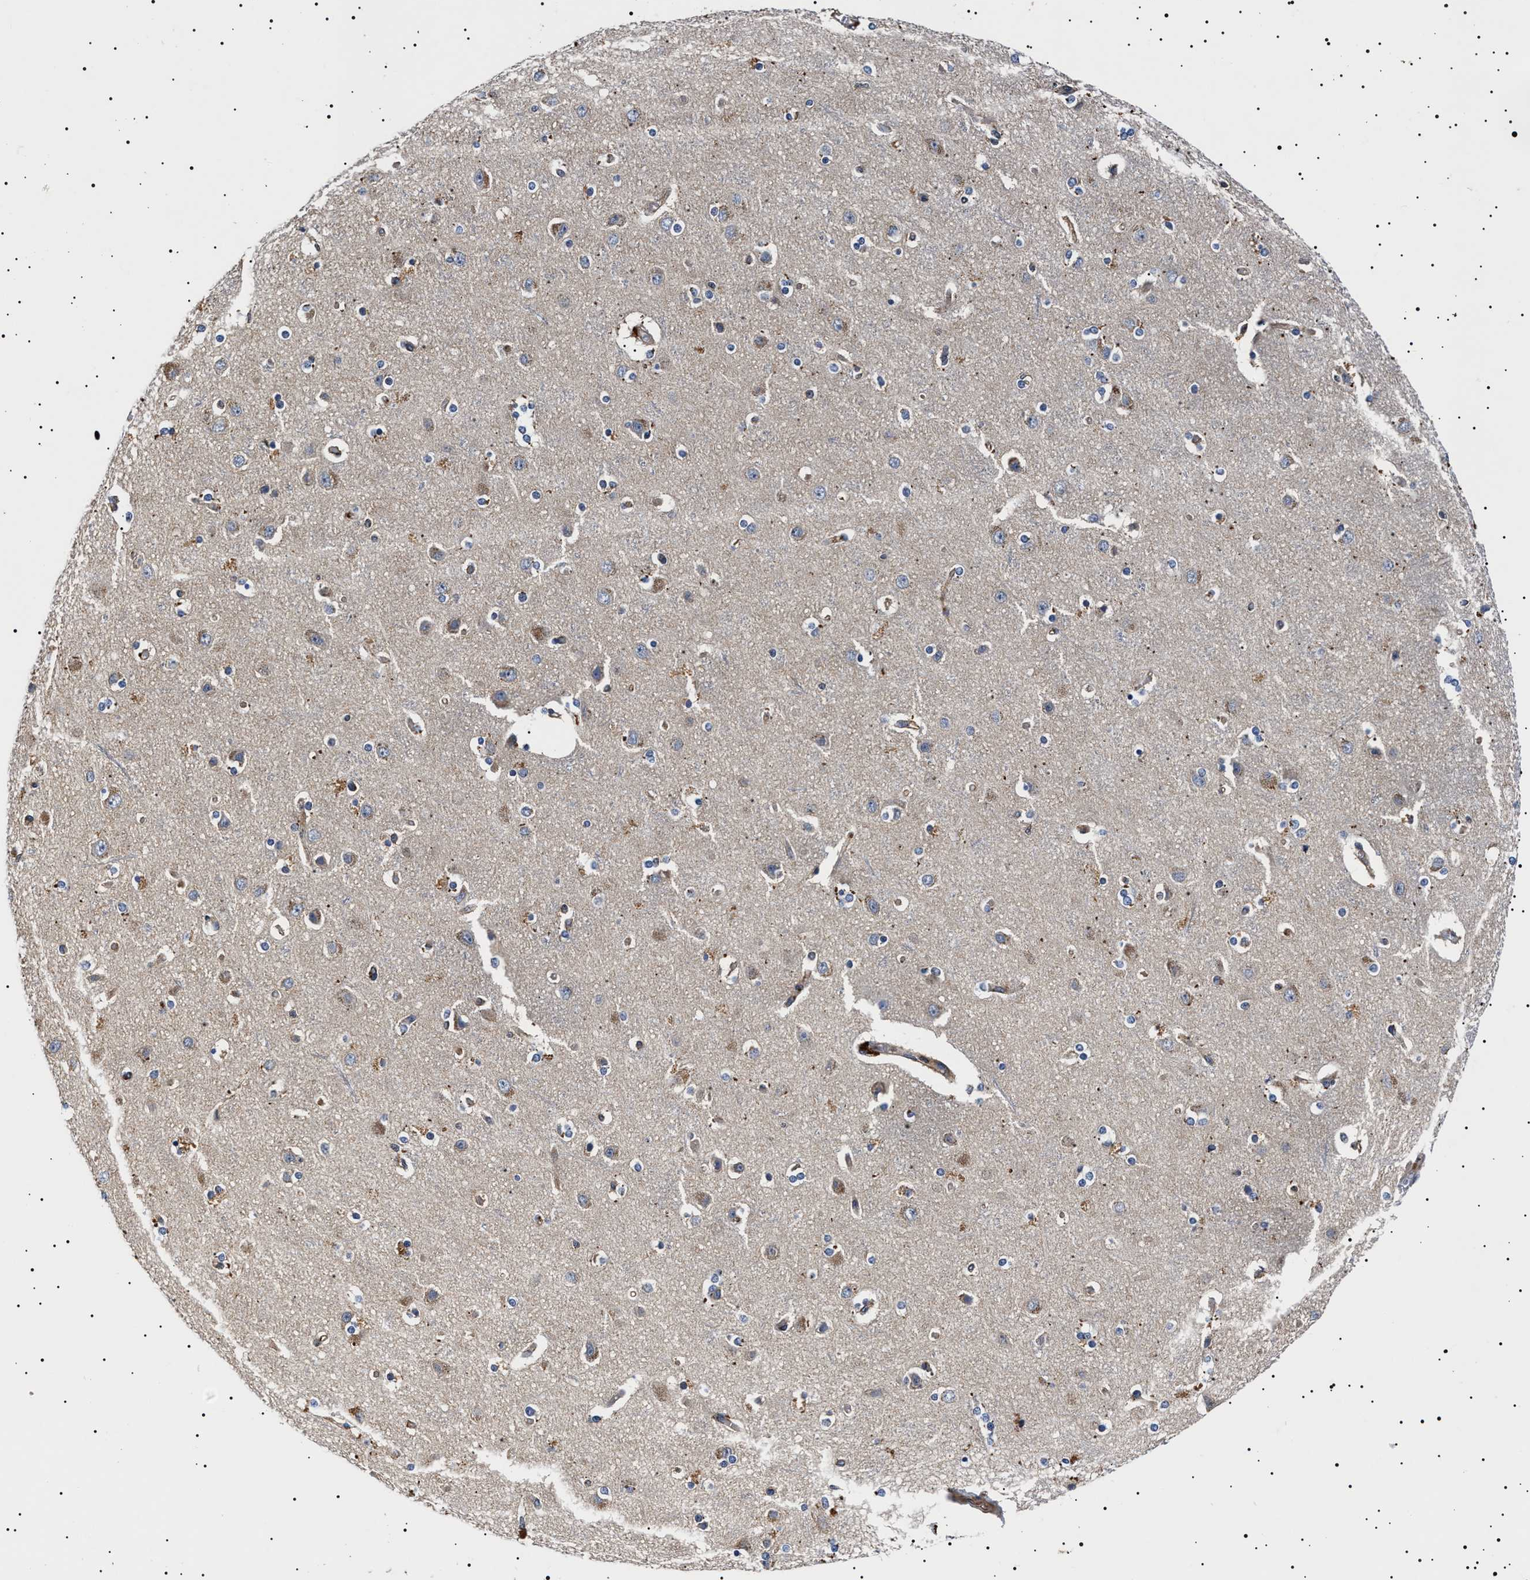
{"staining": {"intensity": "weak", "quantity": ">75%", "location": "cytoplasmic/membranous"}, "tissue": "cerebral cortex", "cell_type": "Endothelial cells", "image_type": "normal", "snomed": [{"axis": "morphology", "description": "Normal tissue, NOS"}, {"axis": "topography", "description": "Cerebral cortex"}], "caption": "This photomicrograph exhibits immunohistochemistry staining of normal human cerebral cortex, with low weak cytoplasmic/membranous positivity in about >75% of endothelial cells.", "gene": "SLC4A7", "patient": {"sex": "female", "age": 54}}